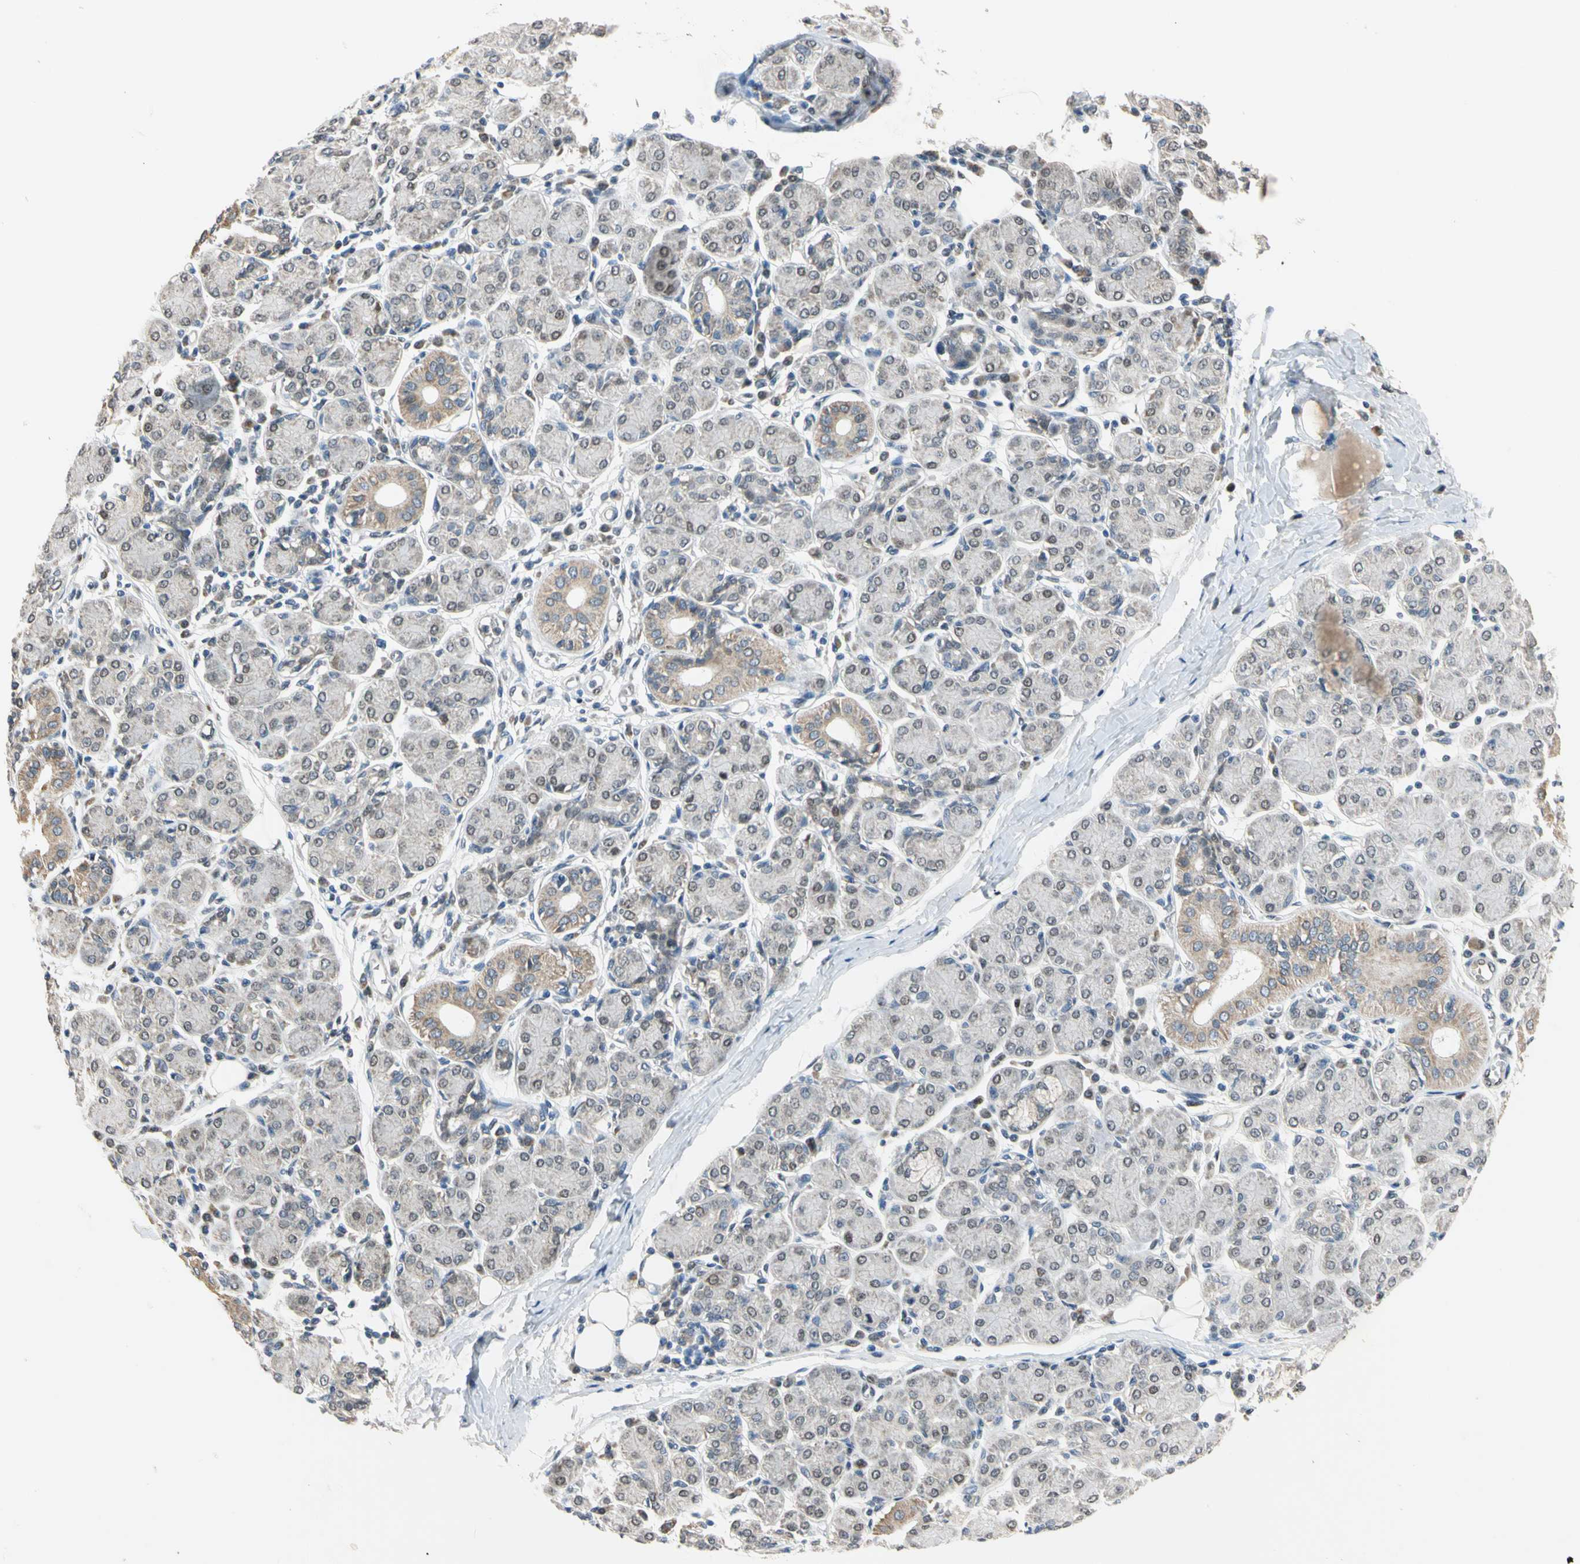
{"staining": {"intensity": "weak", "quantity": "<25%", "location": "cytoplasmic/membranous,nuclear"}, "tissue": "salivary gland", "cell_type": "Glandular cells", "image_type": "normal", "snomed": [{"axis": "morphology", "description": "Normal tissue, NOS"}, {"axis": "morphology", "description": "Inflammation, NOS"}, {"axis": "topography", "description": "Lymph node"}, {"axis": "topography", "description": "Salivary gland"}], "caption": "Human salivary gland stained for a protein using immunohistochemistry reveals no positivity in glandular cells.", "gene": "RIOX2", "patient": {"sex": "male", "age": 3}}